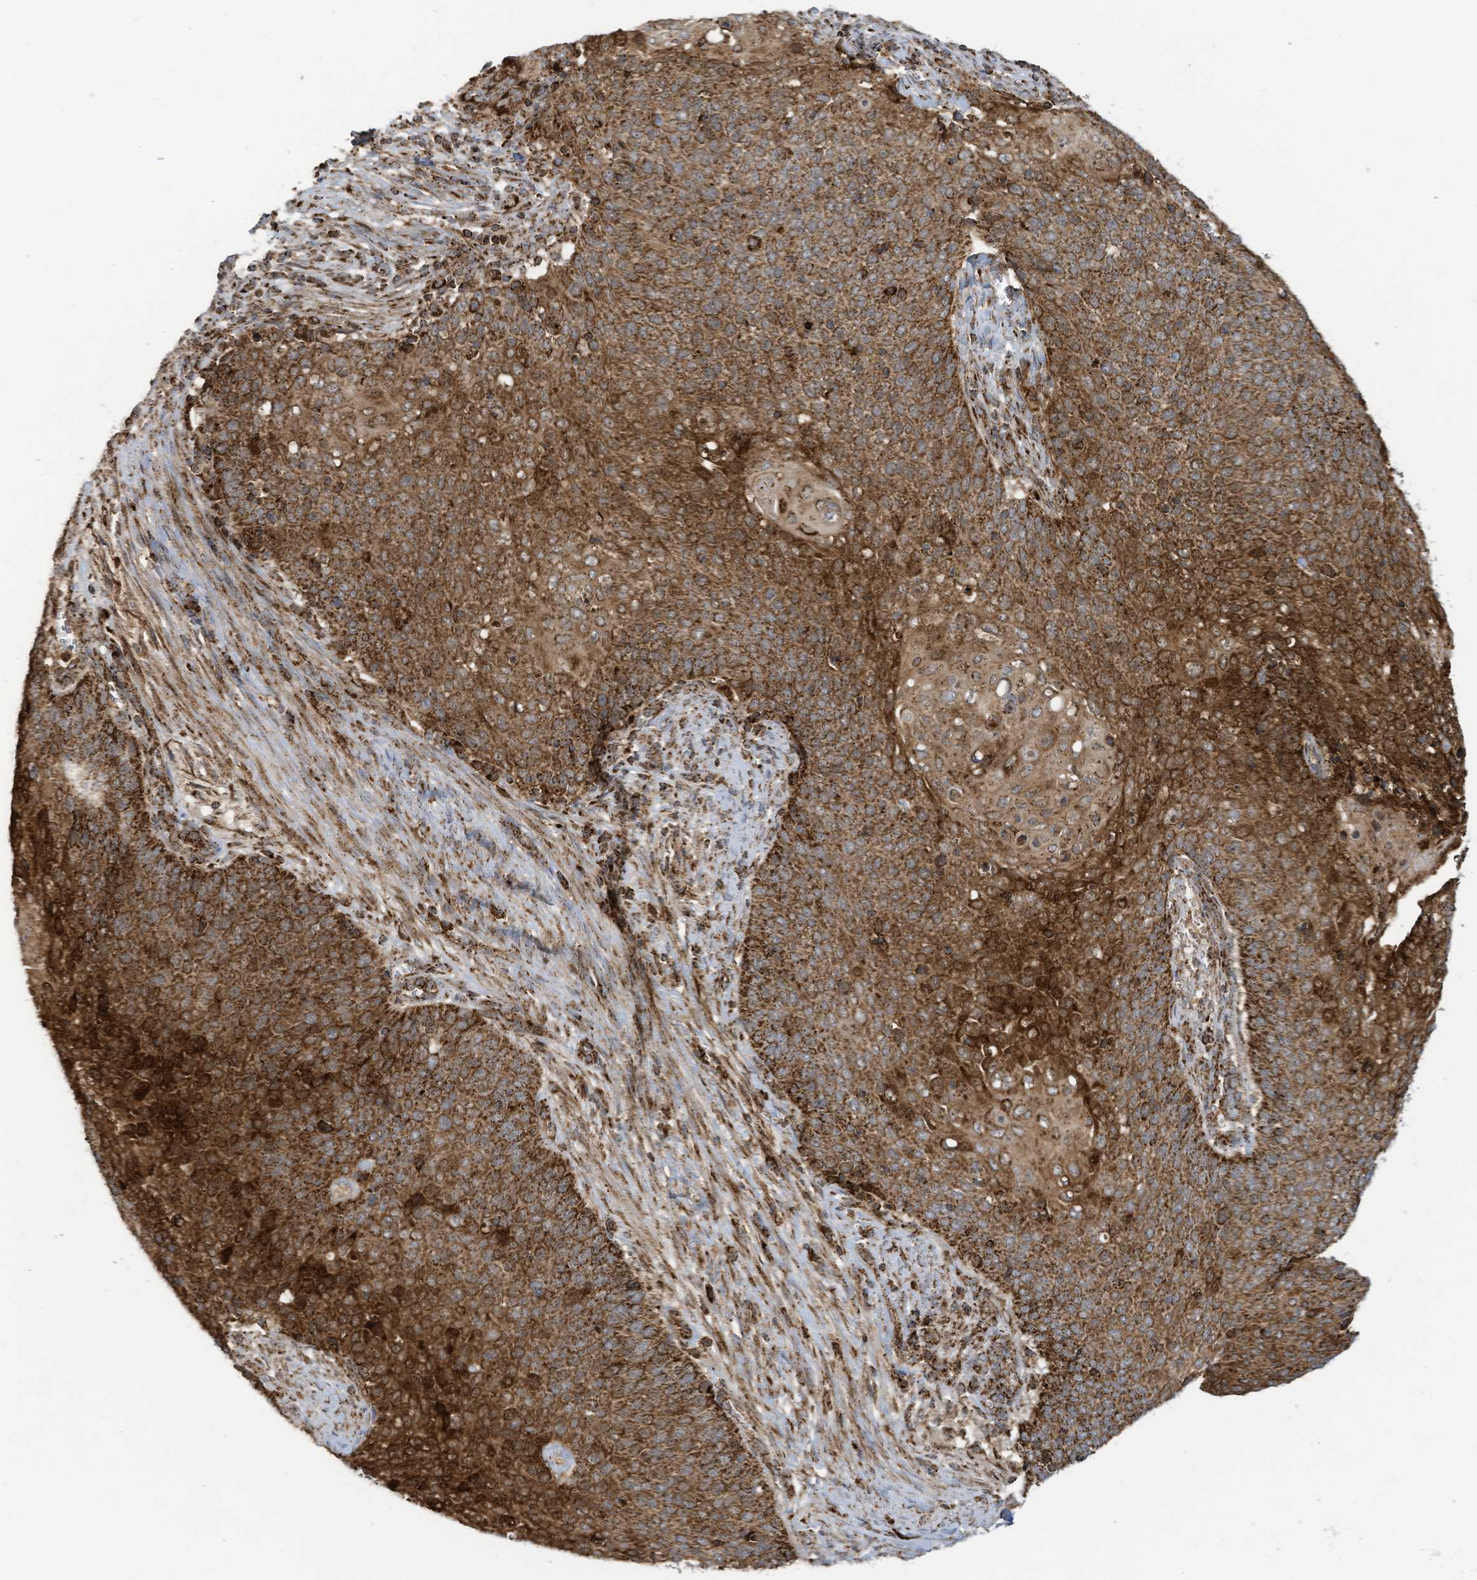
{"staining": {"intensity": "strong", "quantity": ">75%", "location": "cytoplasmic/membranous"}, "tissue": "cervical cancer", "cell_type": "Tumor cells", "image_type": "cancer", "snomed": [{"axis": "morphology", "description": "Squamous cell carcinoma, NOS"}, {"axis": "topography", "description": "Cervix"}], "caption": "Cervical squamous cell carcinoma stained with a protein marker demonstrates strong staining in tumor cells.", "gene": "COX10", "patient": {"sex": "female", "age": 39}}